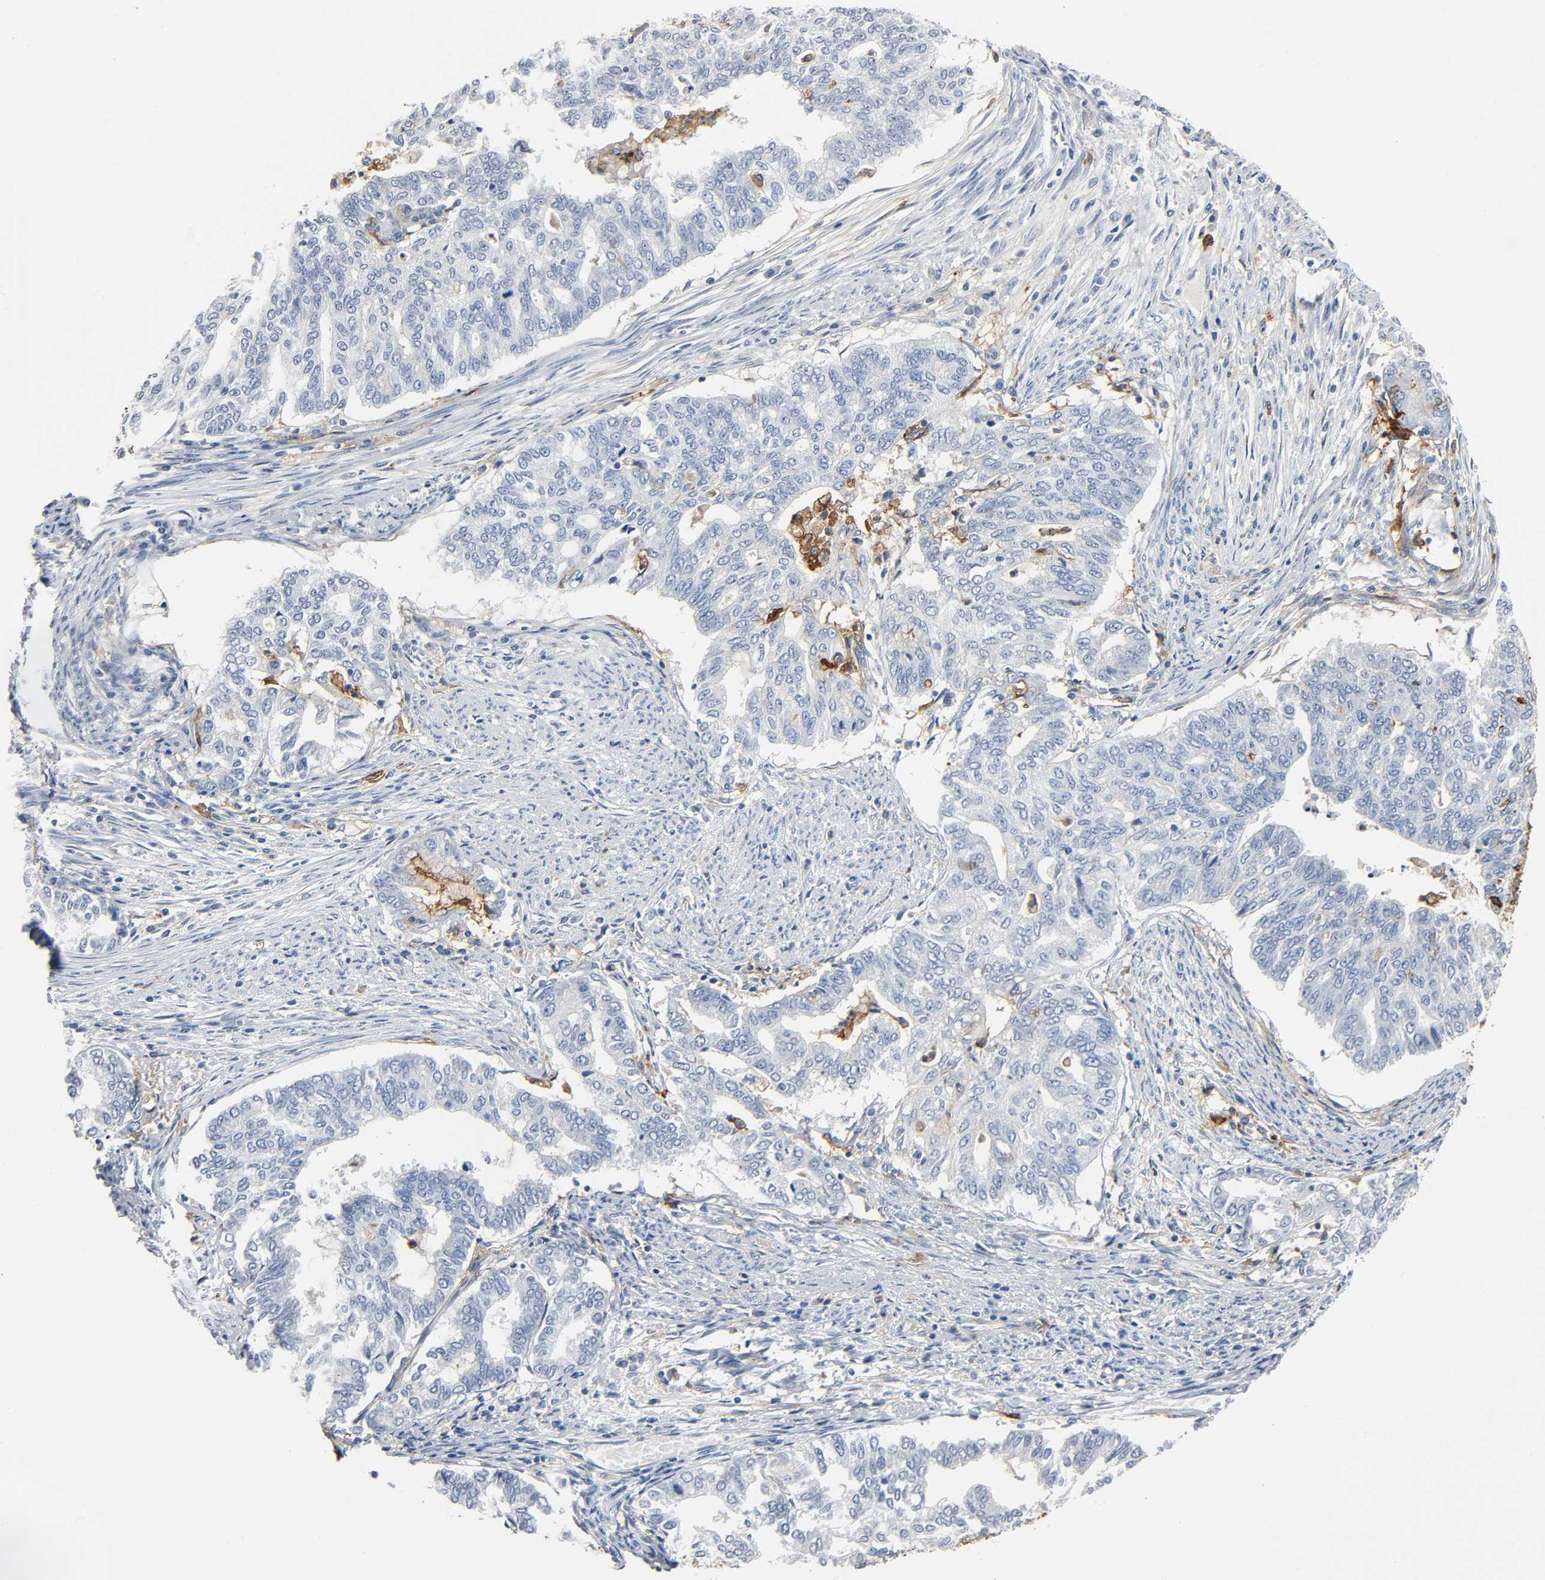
{"staining": {"intensity": "moderate", "quantity": "25%-75%", "location": "cytoplasmic/membranous"}, "tissue": "endometrial cancer", "cell_type": "Tumor cells", "image_type": "cancer", "snomed": [{"axis": "morphology", "description": "Adenocarcinoma, NOS"}, {"axis": "topography", "description": "Endometrium"}], "caption": "A brown stain shows moderate cytoplasmic/membranous staining of a protein in endometrial cancer tumor cells.", "gene": "ANPEP", "patient": {"sex": "female", "age": 79}}